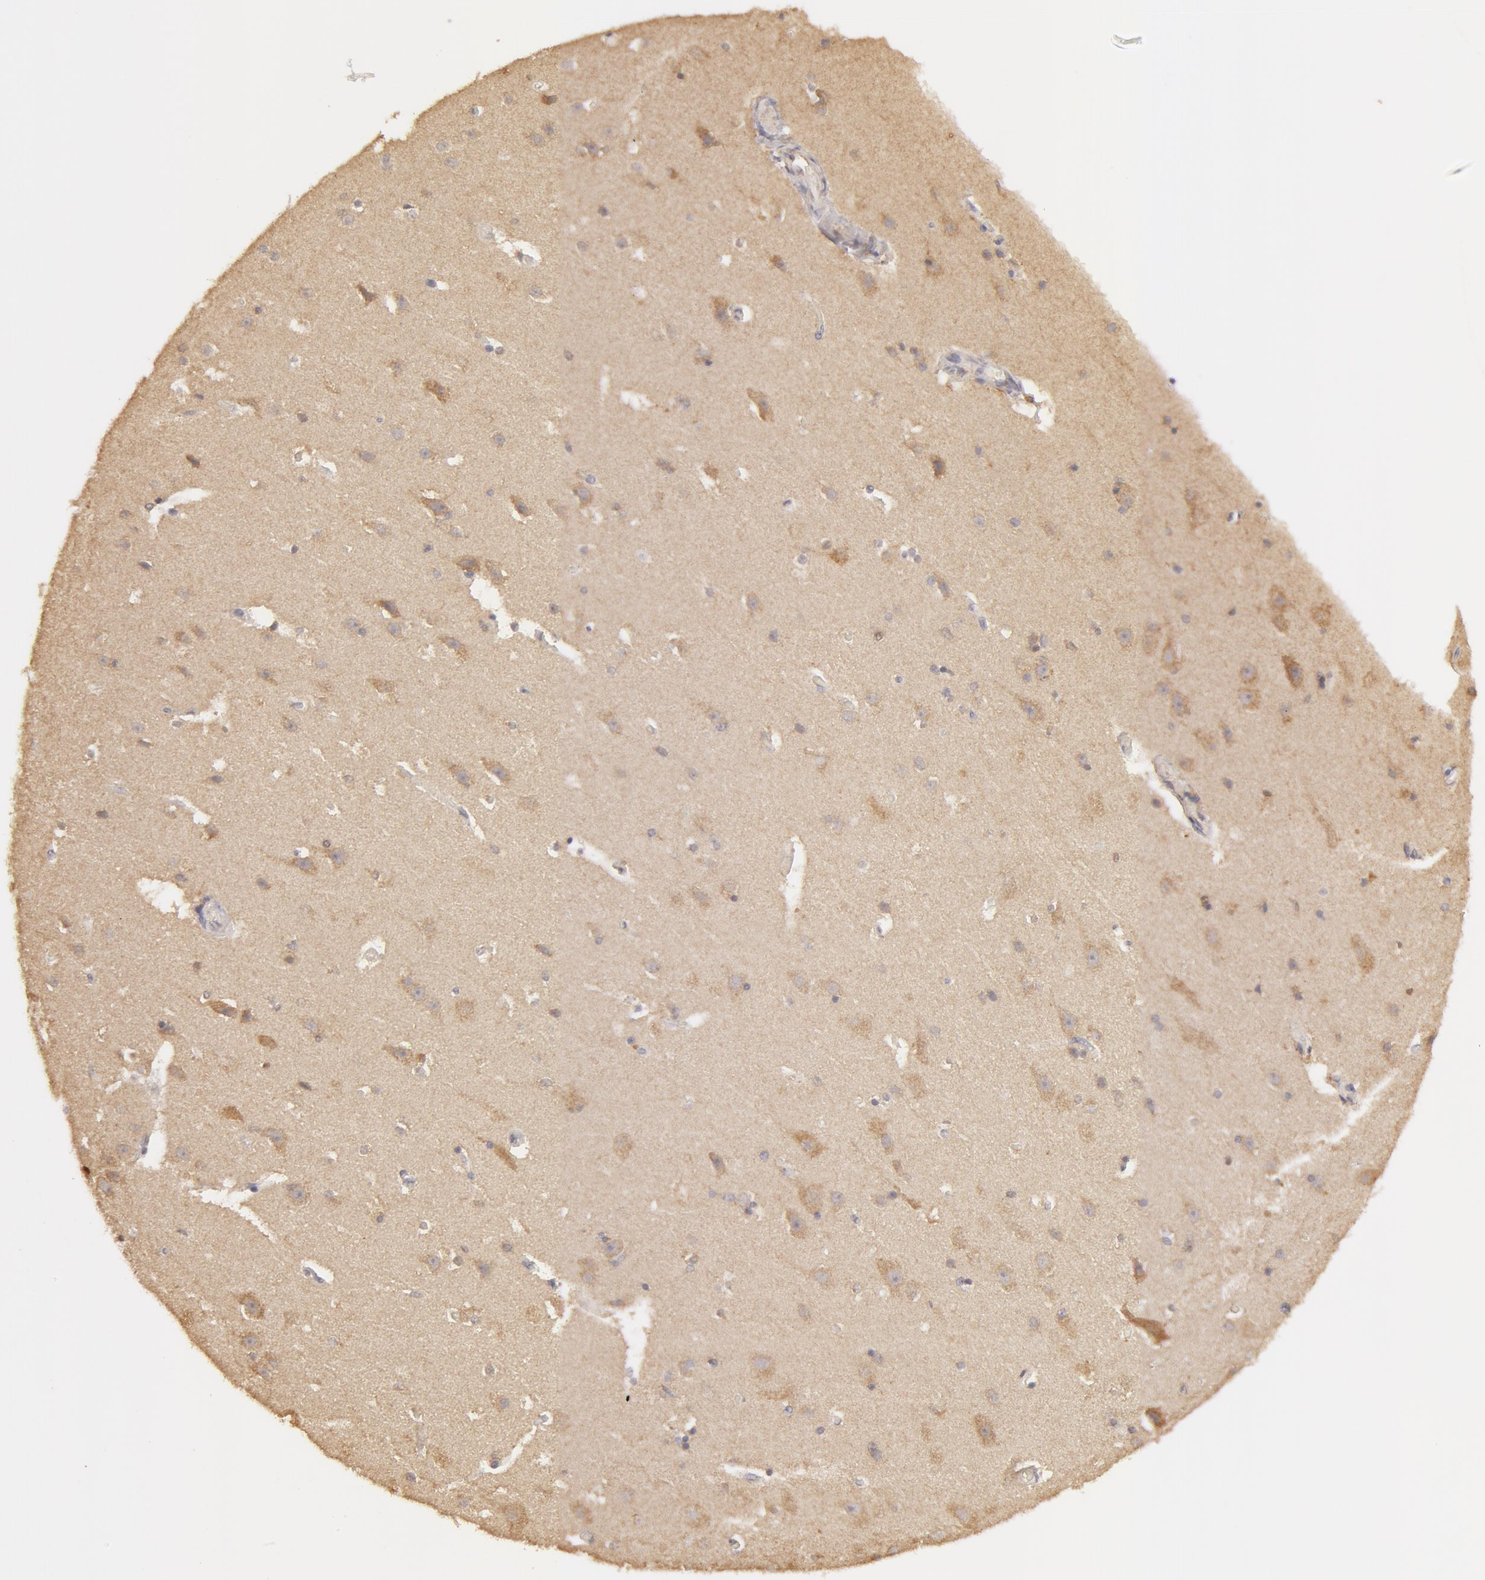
{"staining": {"intensity": "moderate", "quantity": "<25%", "location": "cytoplasmic/membranous"}, "tissue": "caudate", "cell_type": "Glial cells", "image_type": "normal", "snomed": [{"axis": "morphology", "description": "Normal tissue, NOS"}, {"axis": "topography", "description": "Lateral ventricle wall"}], "caption": "A high-resolution photomicrograph shows IHC staining of unremarkable caudate, which displays moderate cytoplasmic/membranous expression in about <25% of glial cells.", "gene": "ADPRH", "patient": {"sex": "female", "age": 54}}